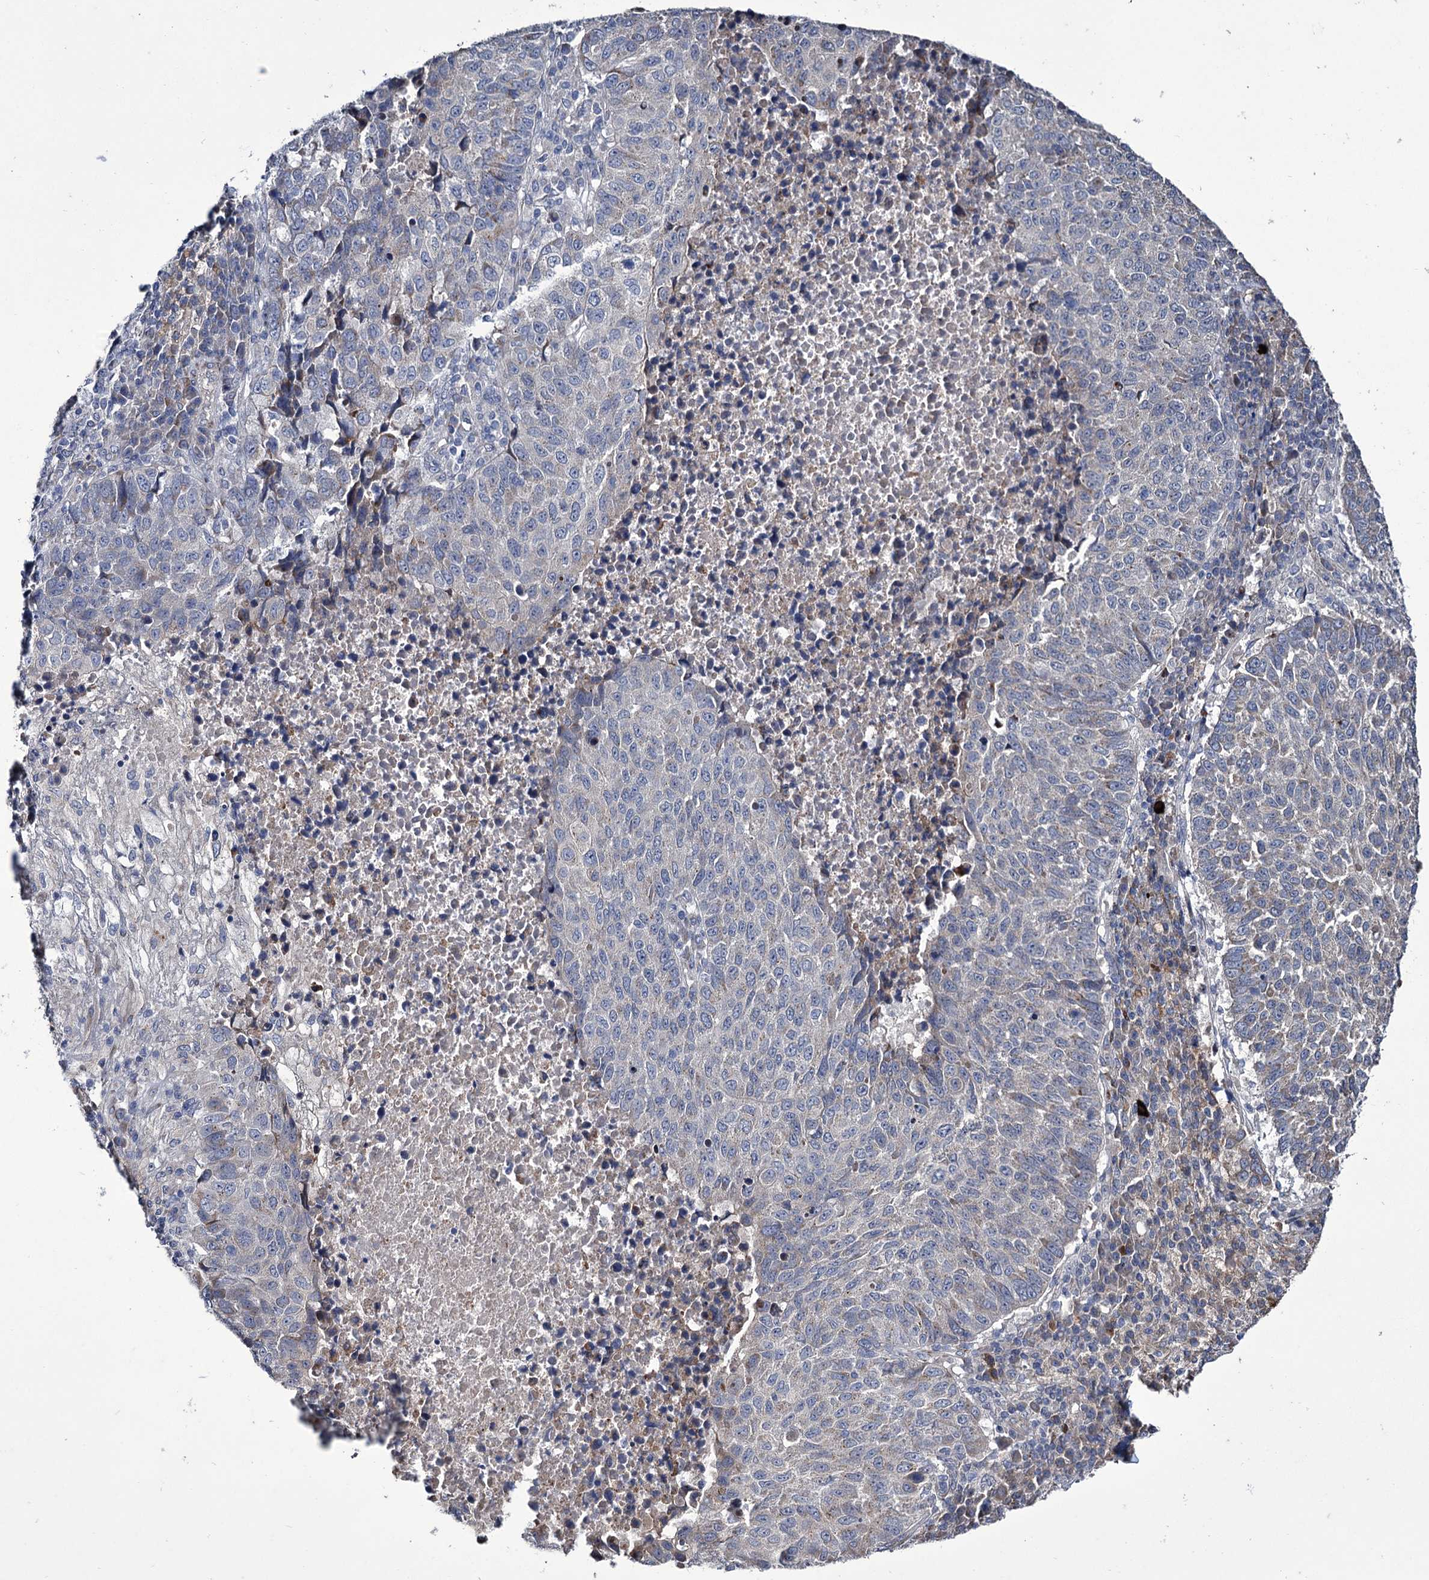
{"staining": {"intensity": "negative", "quantity": "none", "location": "none"}, "tissue": "lung cancer", "cell_type": "Tumor cells", "image_type": "cancer", "snomed": [{"axis": "morphology", "description": "Squamous cell carcinoma, NOS"}, {"axis": "topography", "description": "Lung"}], "caption": "There is no significant positivity in tumor cells of lung cancer (squamous cell carcinoma).", "gene": "TUBGCP5", "patient": {"sex": "male", "age": 73}}